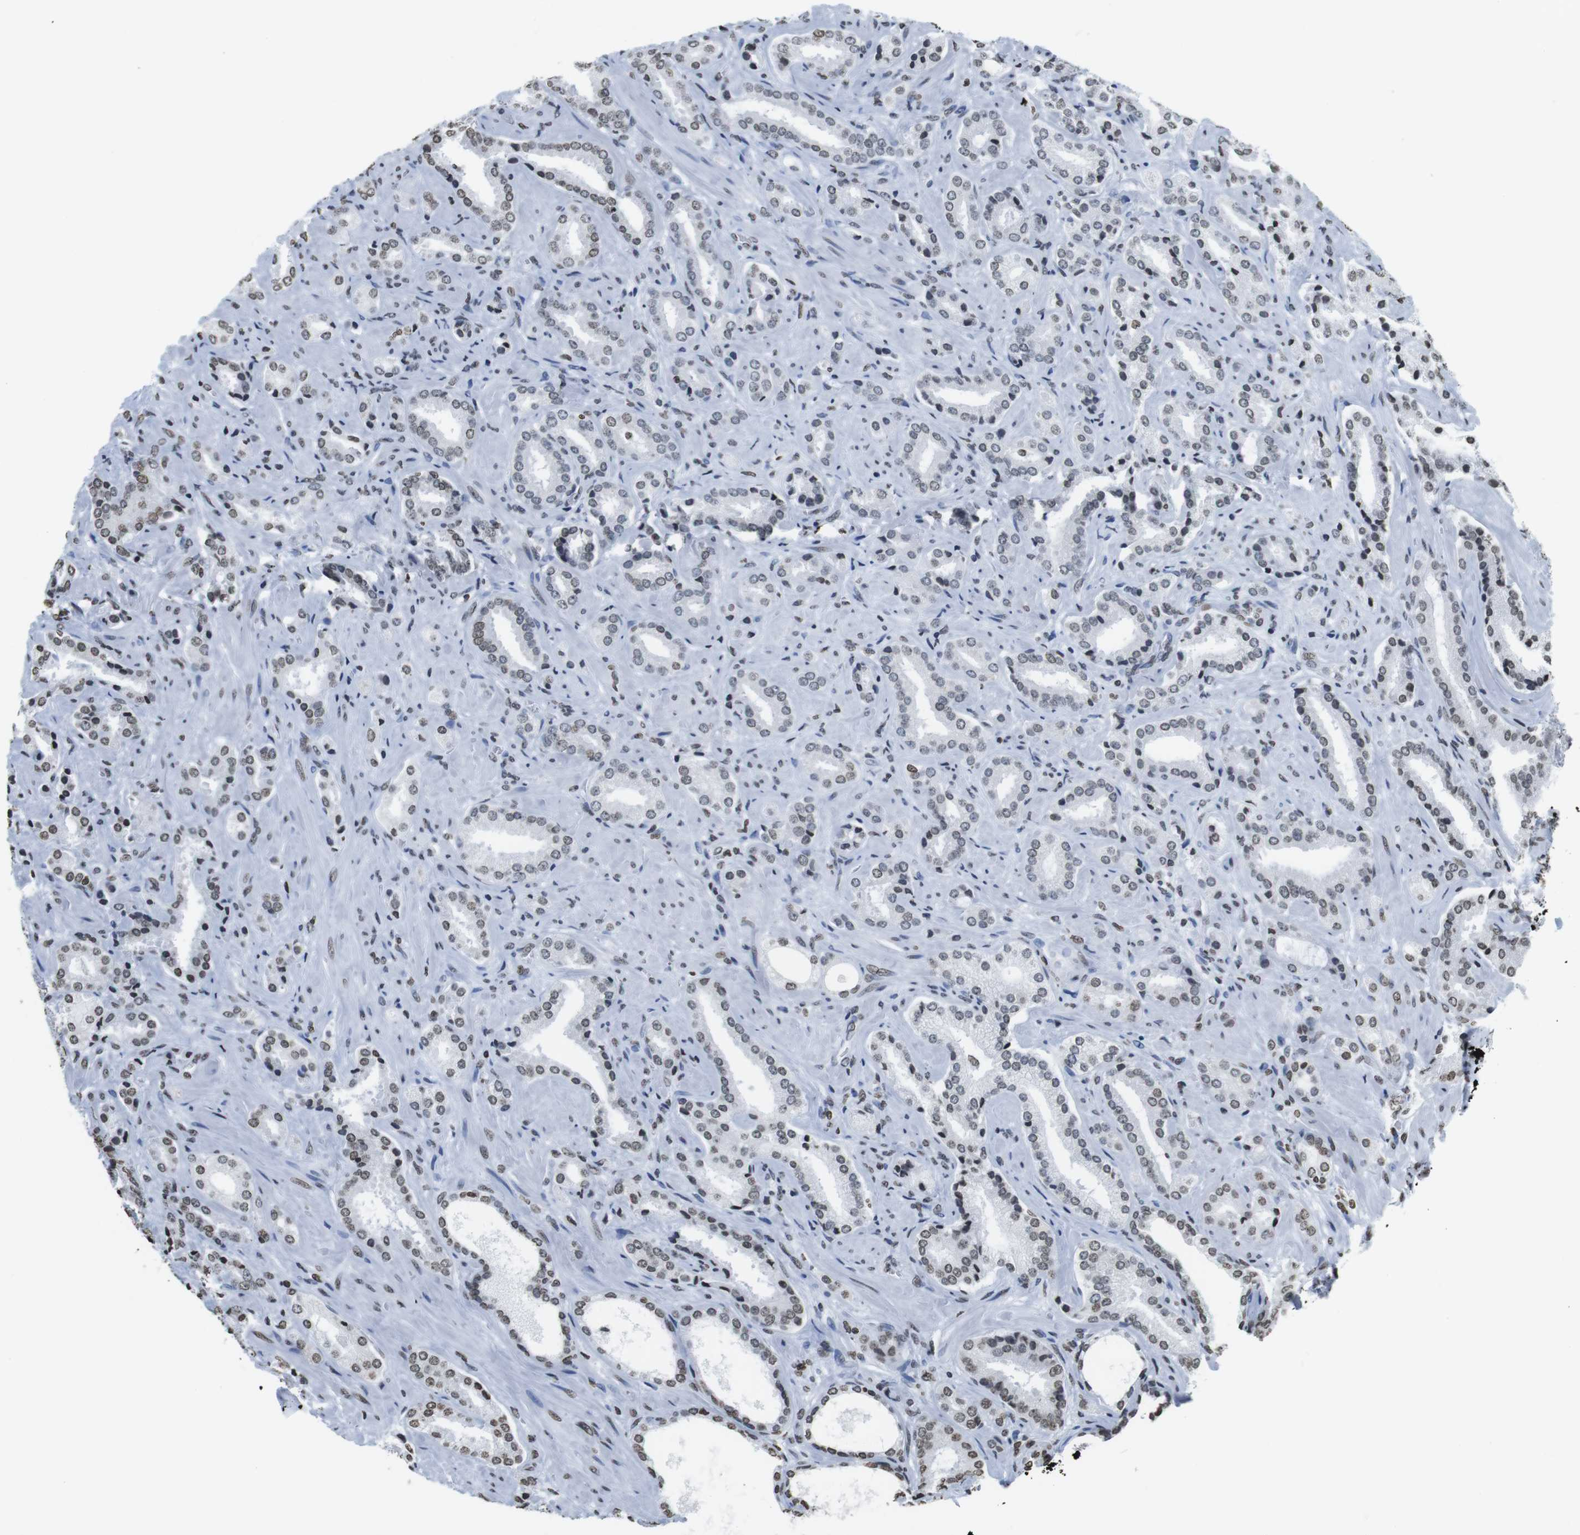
{"staining": {"intensity": "weak", "quantity": "25%-75%", "location": "nuclear"}, "tissue": "prostate cancer", "cell_type": "Tumor cells", "image_type": "cancer", "snomed": [{"axis": "morphology", "description": "Adenocarcinoma, High grade"}, {"axis": "topography", "description": "Prostate"}], "caption": "The micrograph reveals a brown stain indicating the presence of a protein in the nuclear of tumor cells in prostate cancer. (DAB IHC, brown staining for protein, blue staining for nuclei).", "gene": "BSX", "patient": {"sex": "male", "age": 64}}